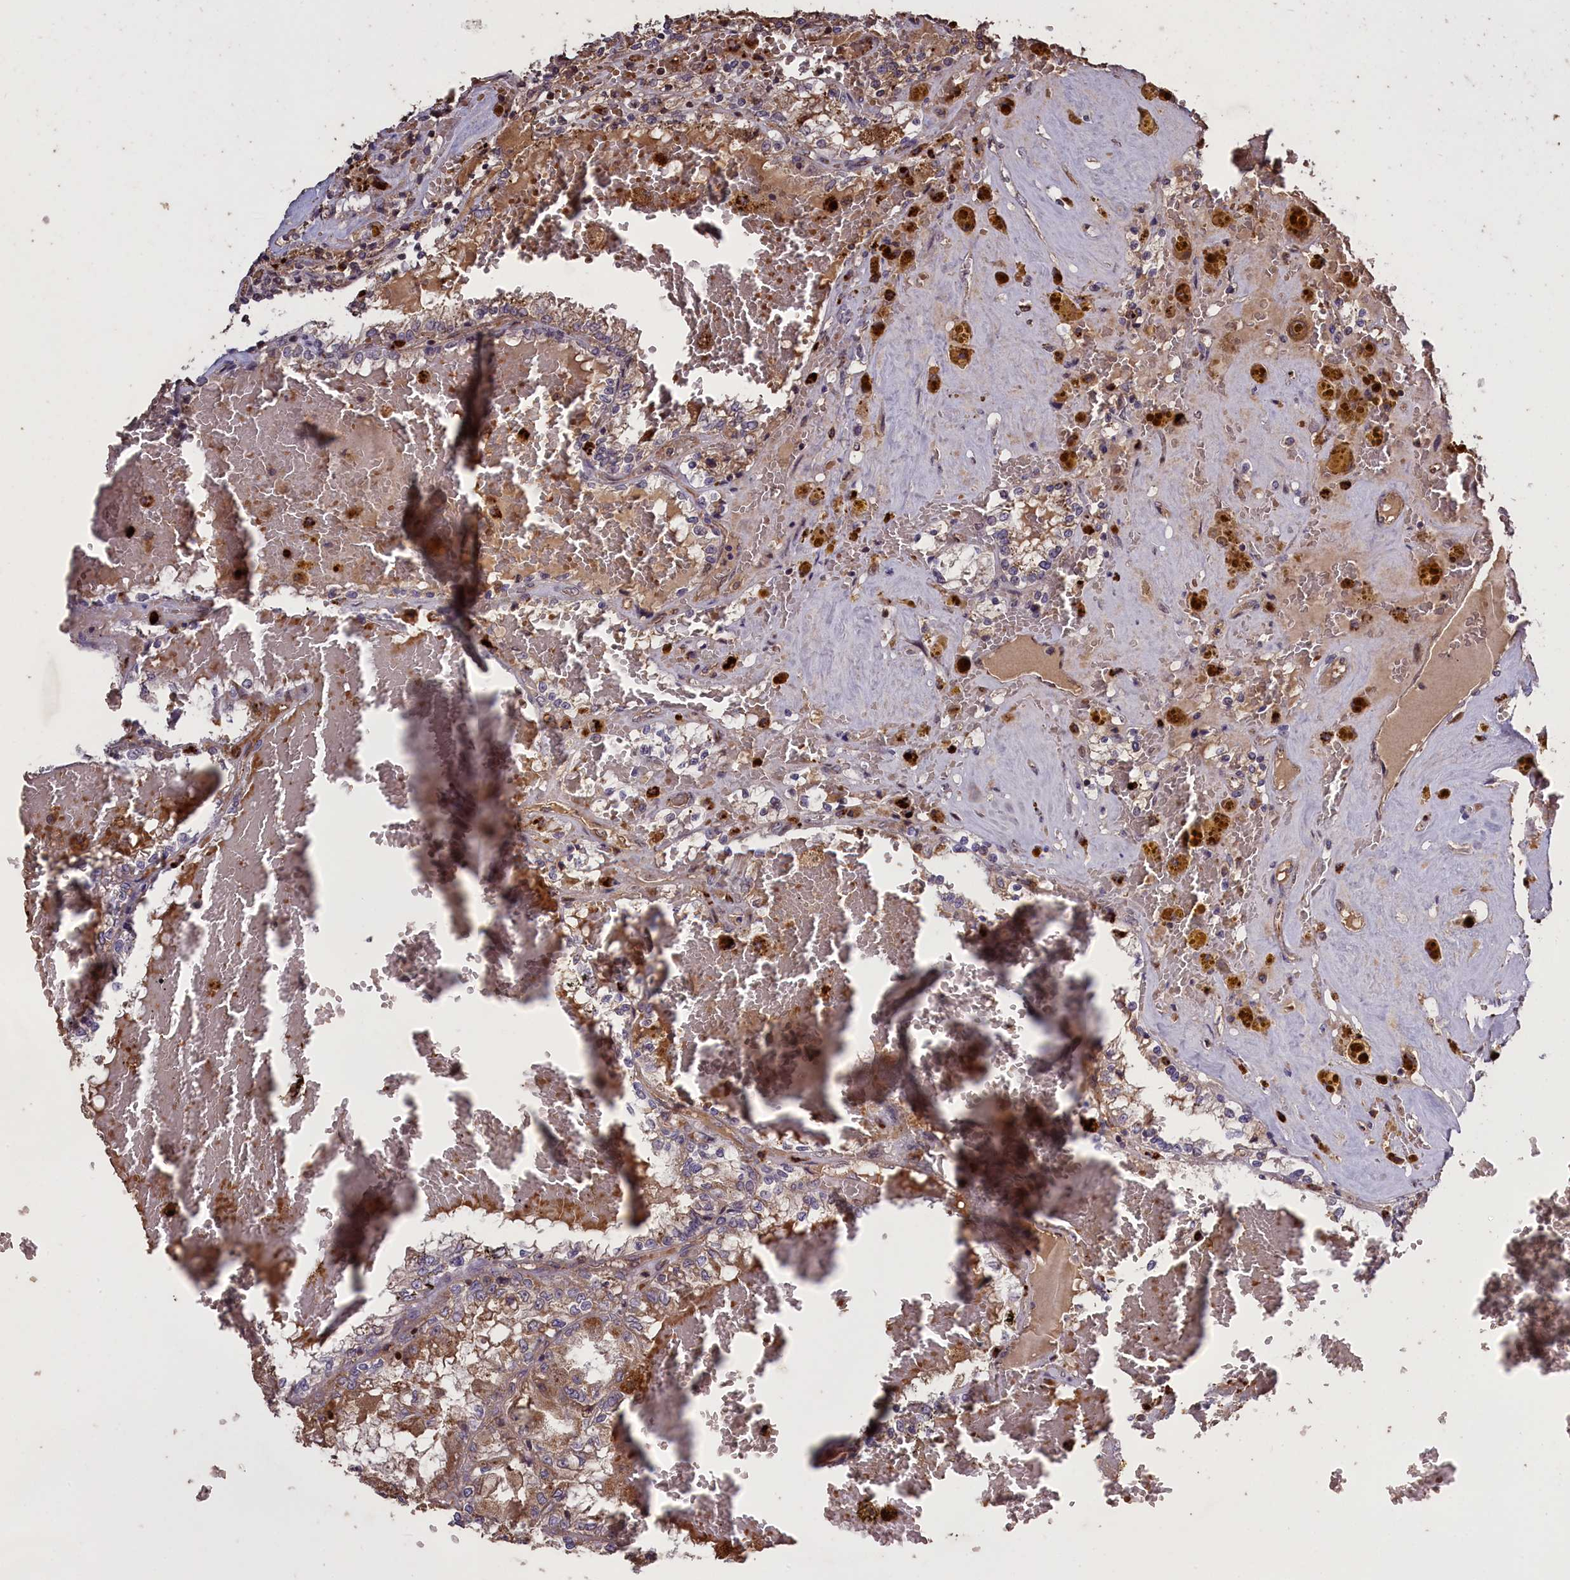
{"staining": {"intensity": "weak", "quantity": "25%-75%", "location": "cytoplasmic/membranous"}, "tissue": "renal cancer", "cell_type": "Tumor cells", "image_type": "cancer", "snomed": [{"axis": "morphology", "description": "Adenocarcinoma, NOS"}, {"axis": "topography", "description": "Kidney"}], "caption": "The photomicrograph demonstrates staining of renal cancer, revealing weak cytoplasmic/membranous protein staining (brown color) within tumor cells. (DAB (3,3'-diaminobenzidine) IHC with brightfield microscopy, high magnification).", "gene": "CLRN2", "patient": {"sex": "female", "age": 56}}